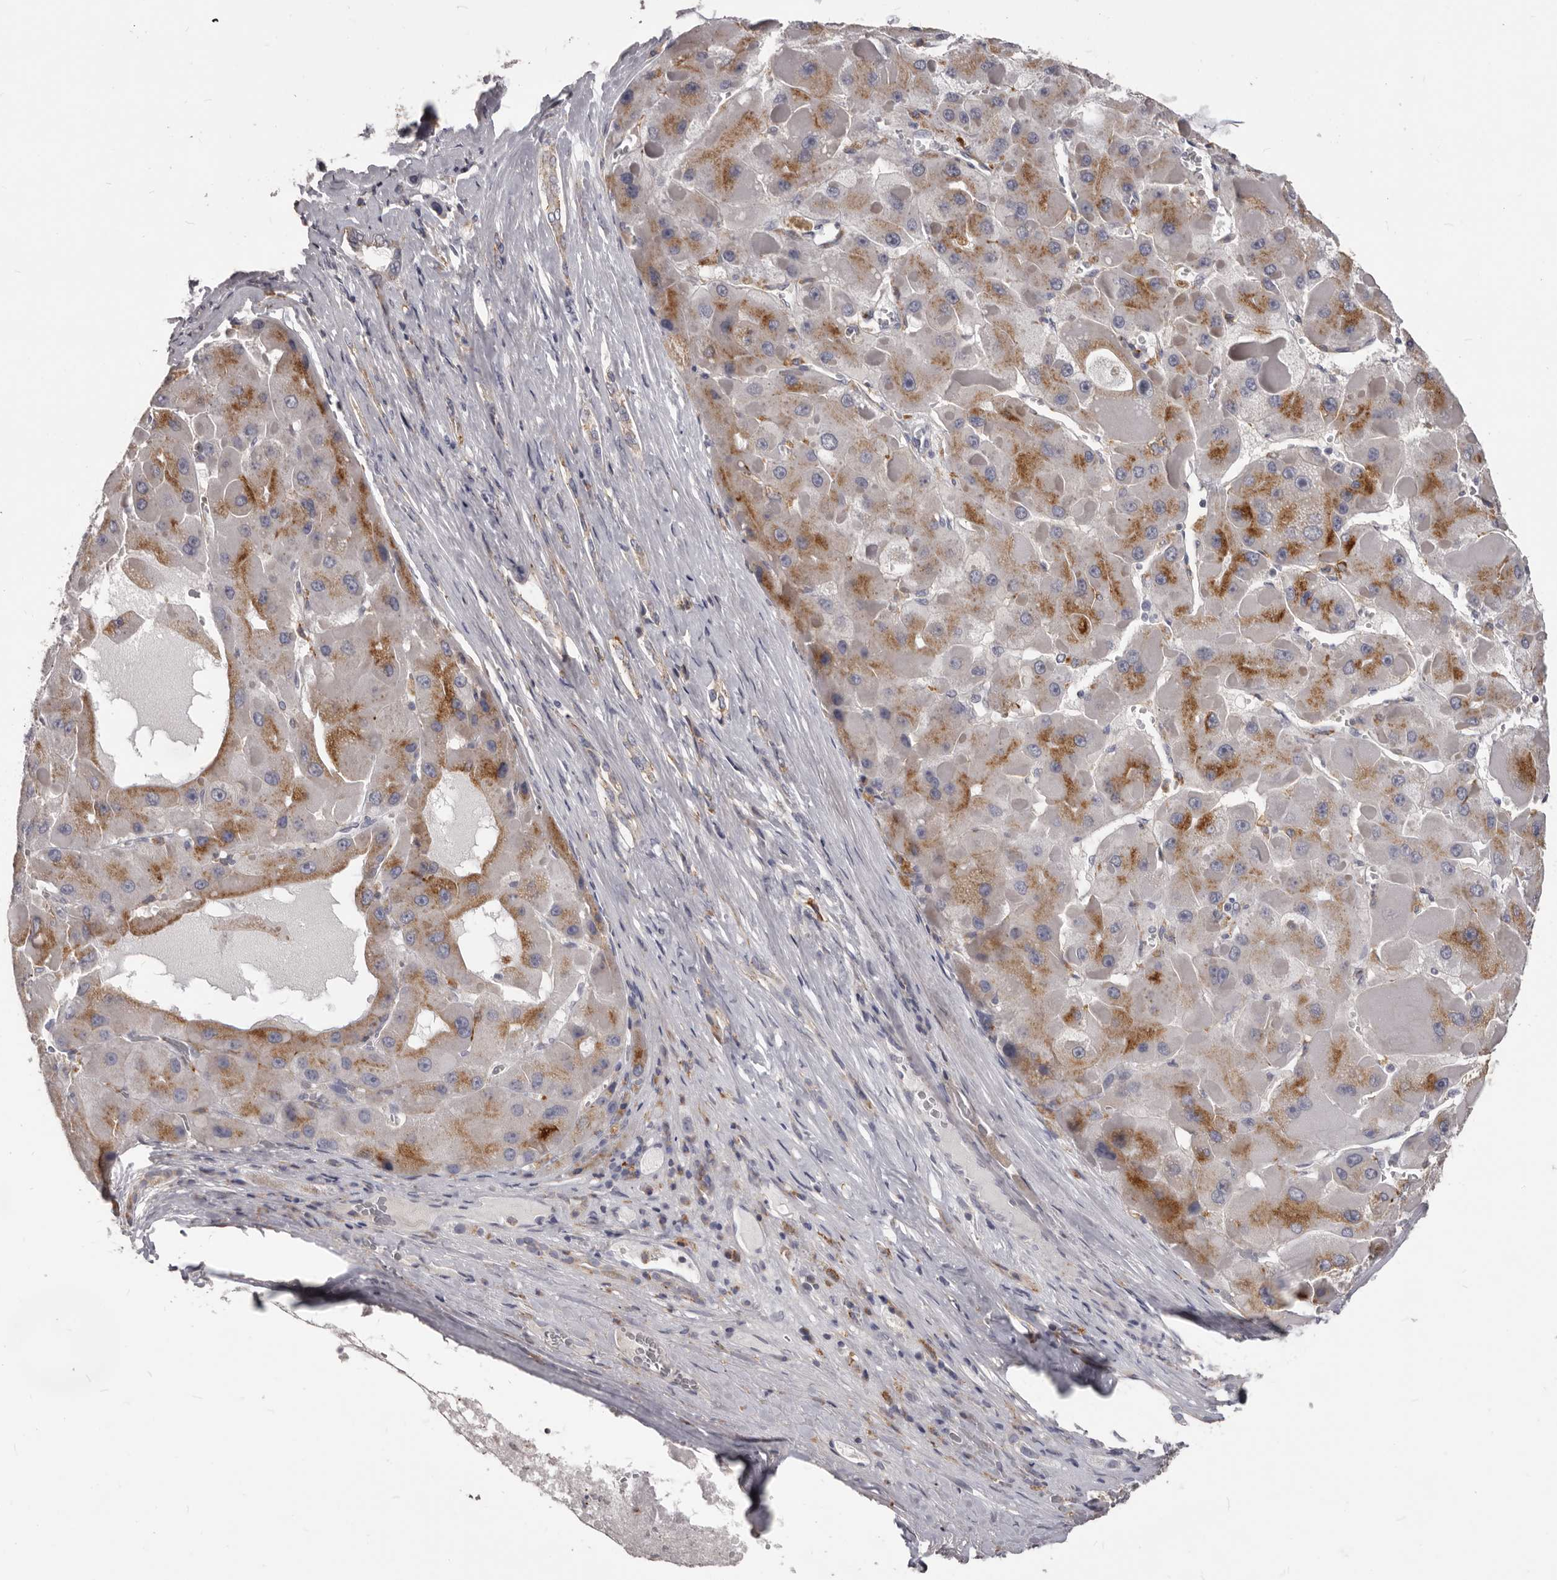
{"staining": {"intensity": "moderate", "quantity": ">75%", "location": "cytoplasmic/membranous"}, "tissue": "liver cancer", "cell_type": "Tumor cells", "image_type": "cancer", "snomed": [{"axis": "morphology", "description": "Carcinoma, Hepatocellular, NOS"}, {"axis": "topography", "description": "Liver"}], "caption": "Liver hepatocellular carcinoma was stained to show a protein in brown. There is medium levels of moderate cytoplasmic/membranous expression in approximately >75% of tumor cells. The protein is stained brown, and the nuclei are stained in blue (DAB (3,3'-diaminobenzidine) IHC with brightfield microscopy, high magnification).", "gene": "PI4K2A", "patient": {"sex": "female", "age": 73}}